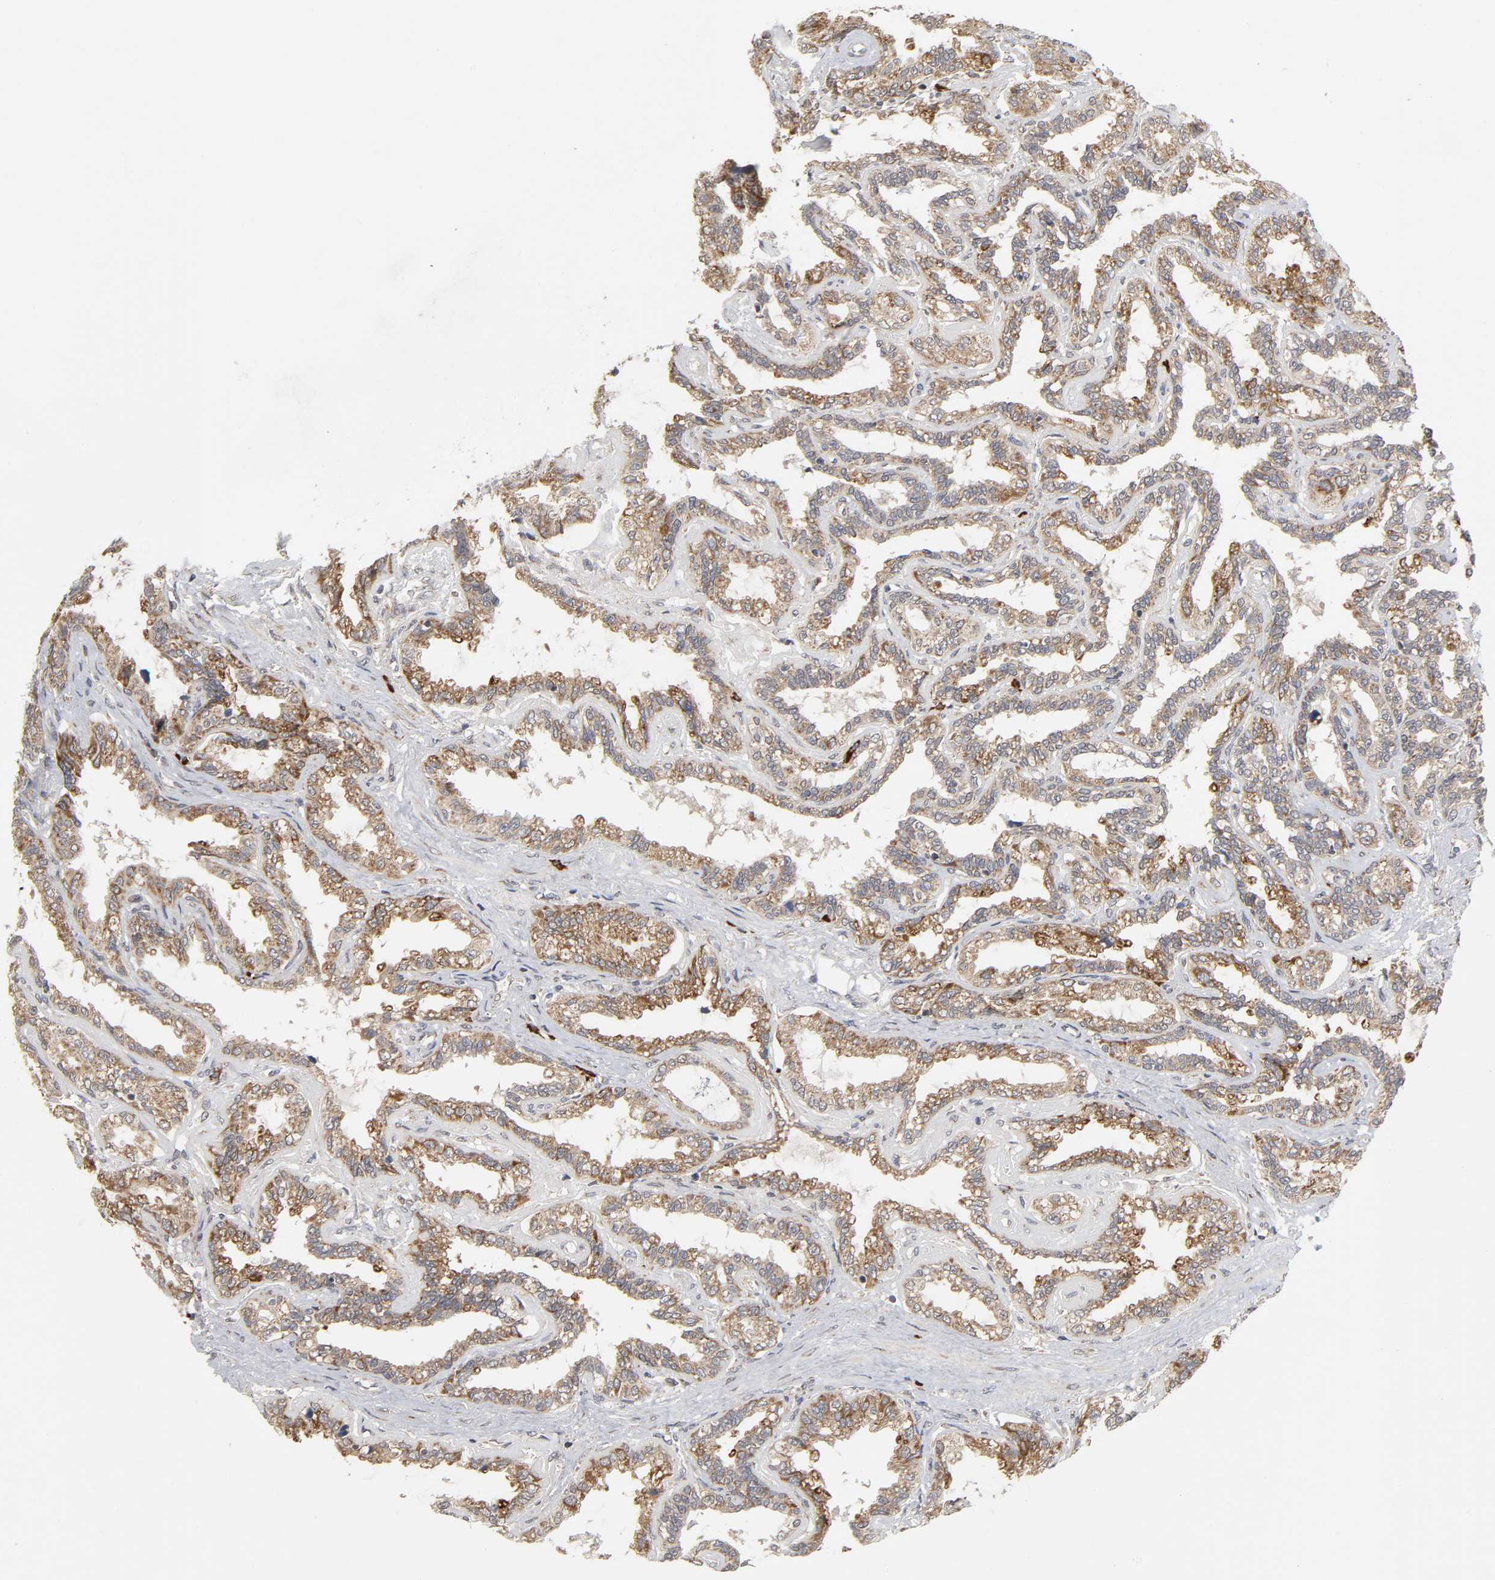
{"staining": {"intensity": "moderate", "quantity": ">75%", "location": "cytoplasmic/membranous"}, "tissue": "seminal vesicle", "cell_type": "Glandular cells", "image_type": "normal", "snomed": [{"axis": "morphology", "description": "Normal tissue, NOS"}, {"axis": "morphology", "description": "Inflammation, NOS"}, {"axis": "topography", "description": "Urinary bladder"}, {"axis": "topography", "description": "Prostate"}, {"axis": "topography", "description": "Seminal veicle"}], "caption": "Protein expression analysis of unremarkable seminal vesicle reveals moderate cytoplasmic/membranous staining in about >75% of glandular cells.", "gene": "SLC30A9", "patient": {"sex": "male", "age": 82}}